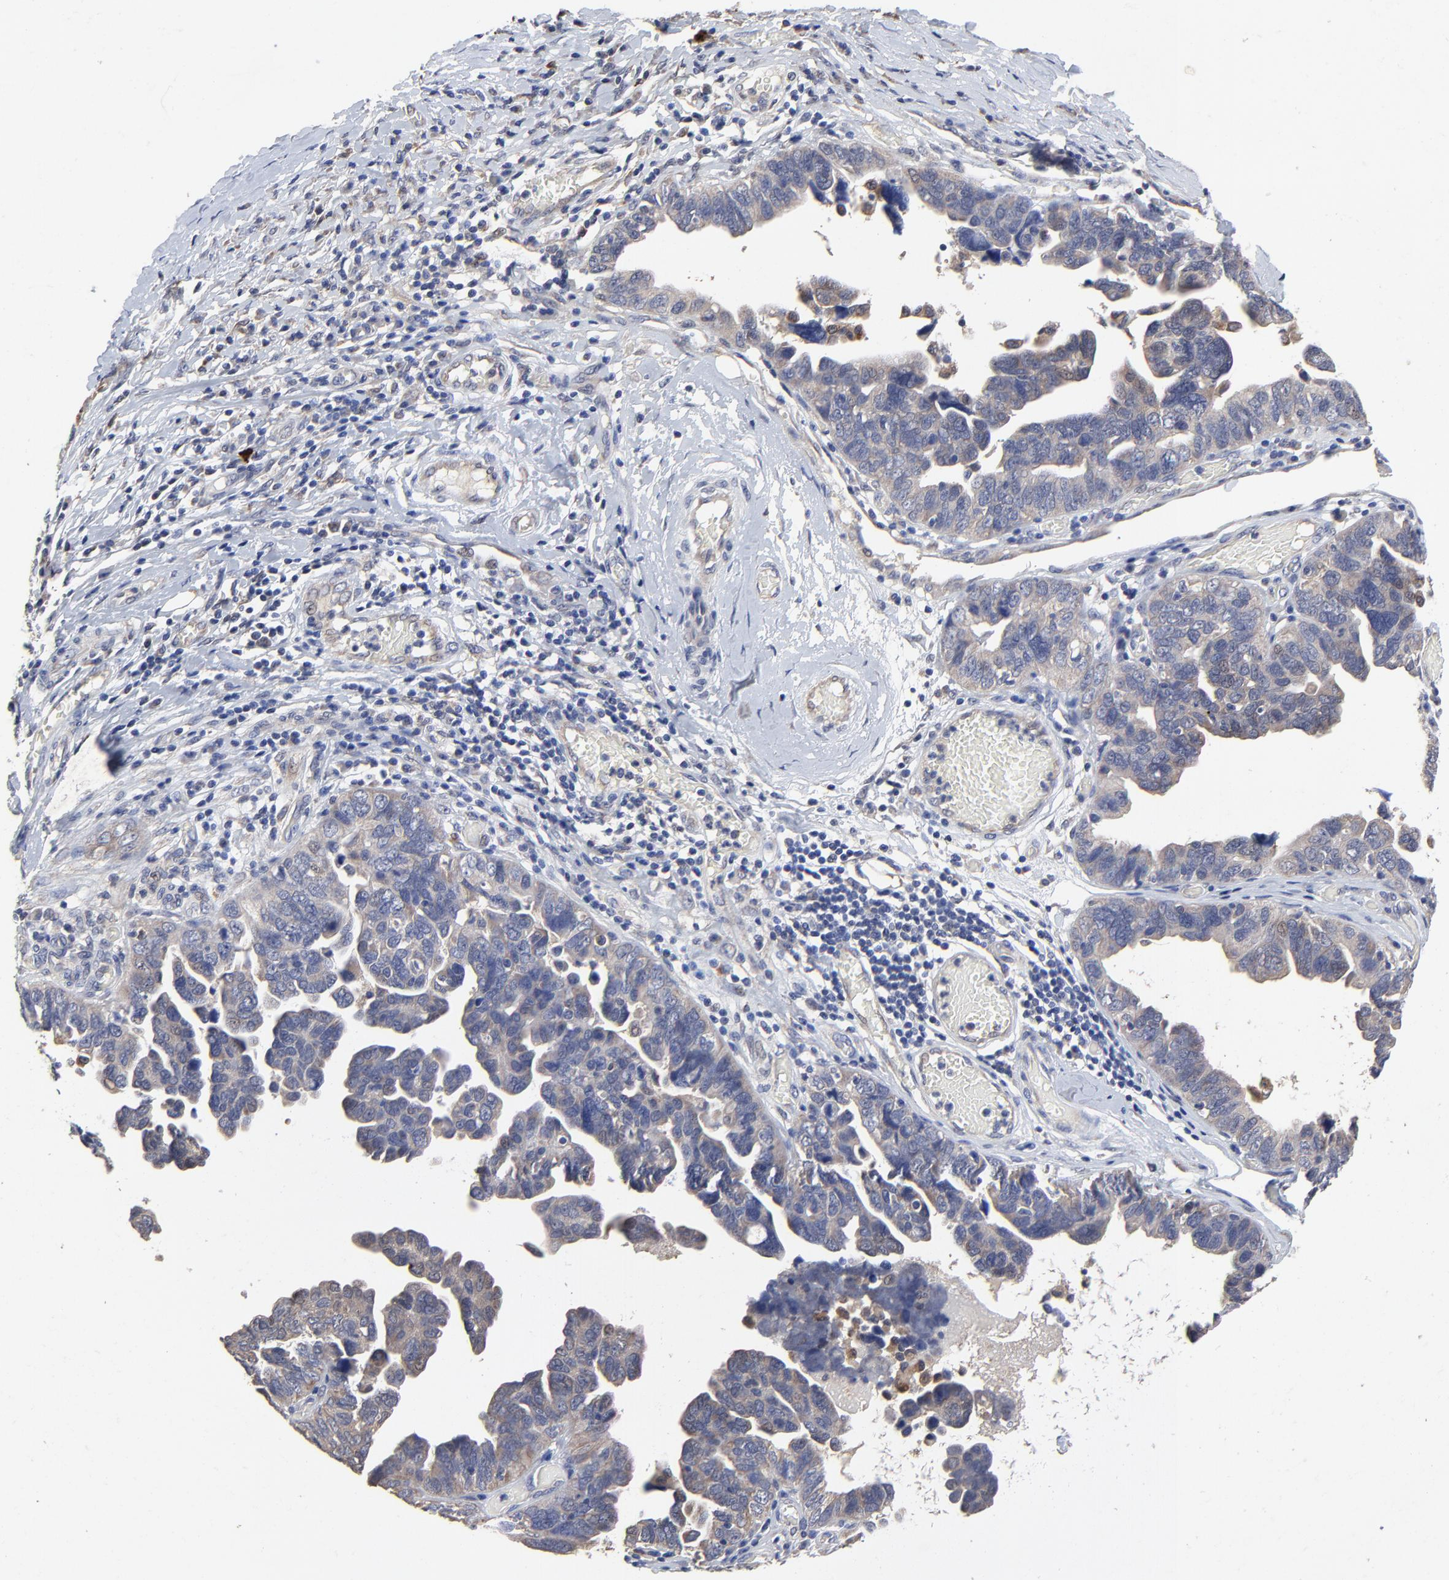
{"staining": {"intensity": "weak", "quantity": ">75%", "location": "cytoplasmic/membranous"}, "tissue": "ovarian cancer", "cell_type": "Tumor cells", "image_type": "cancer", "snomed": [{"axis": "morphology", "description": "Cystadenocarcinoma, serous, NOS"}, {"axis": "topography", "description": "Ovary"}], "caption": "The histopathology image reveals staining of ovarian cancer (serous cystadenocarcinoma), revealing weak cytoplasmic/membranous protein staining (brown color) within tumor cells.", "gene": "LGALS3", "patient": {"sex": "female", "age": 64}}